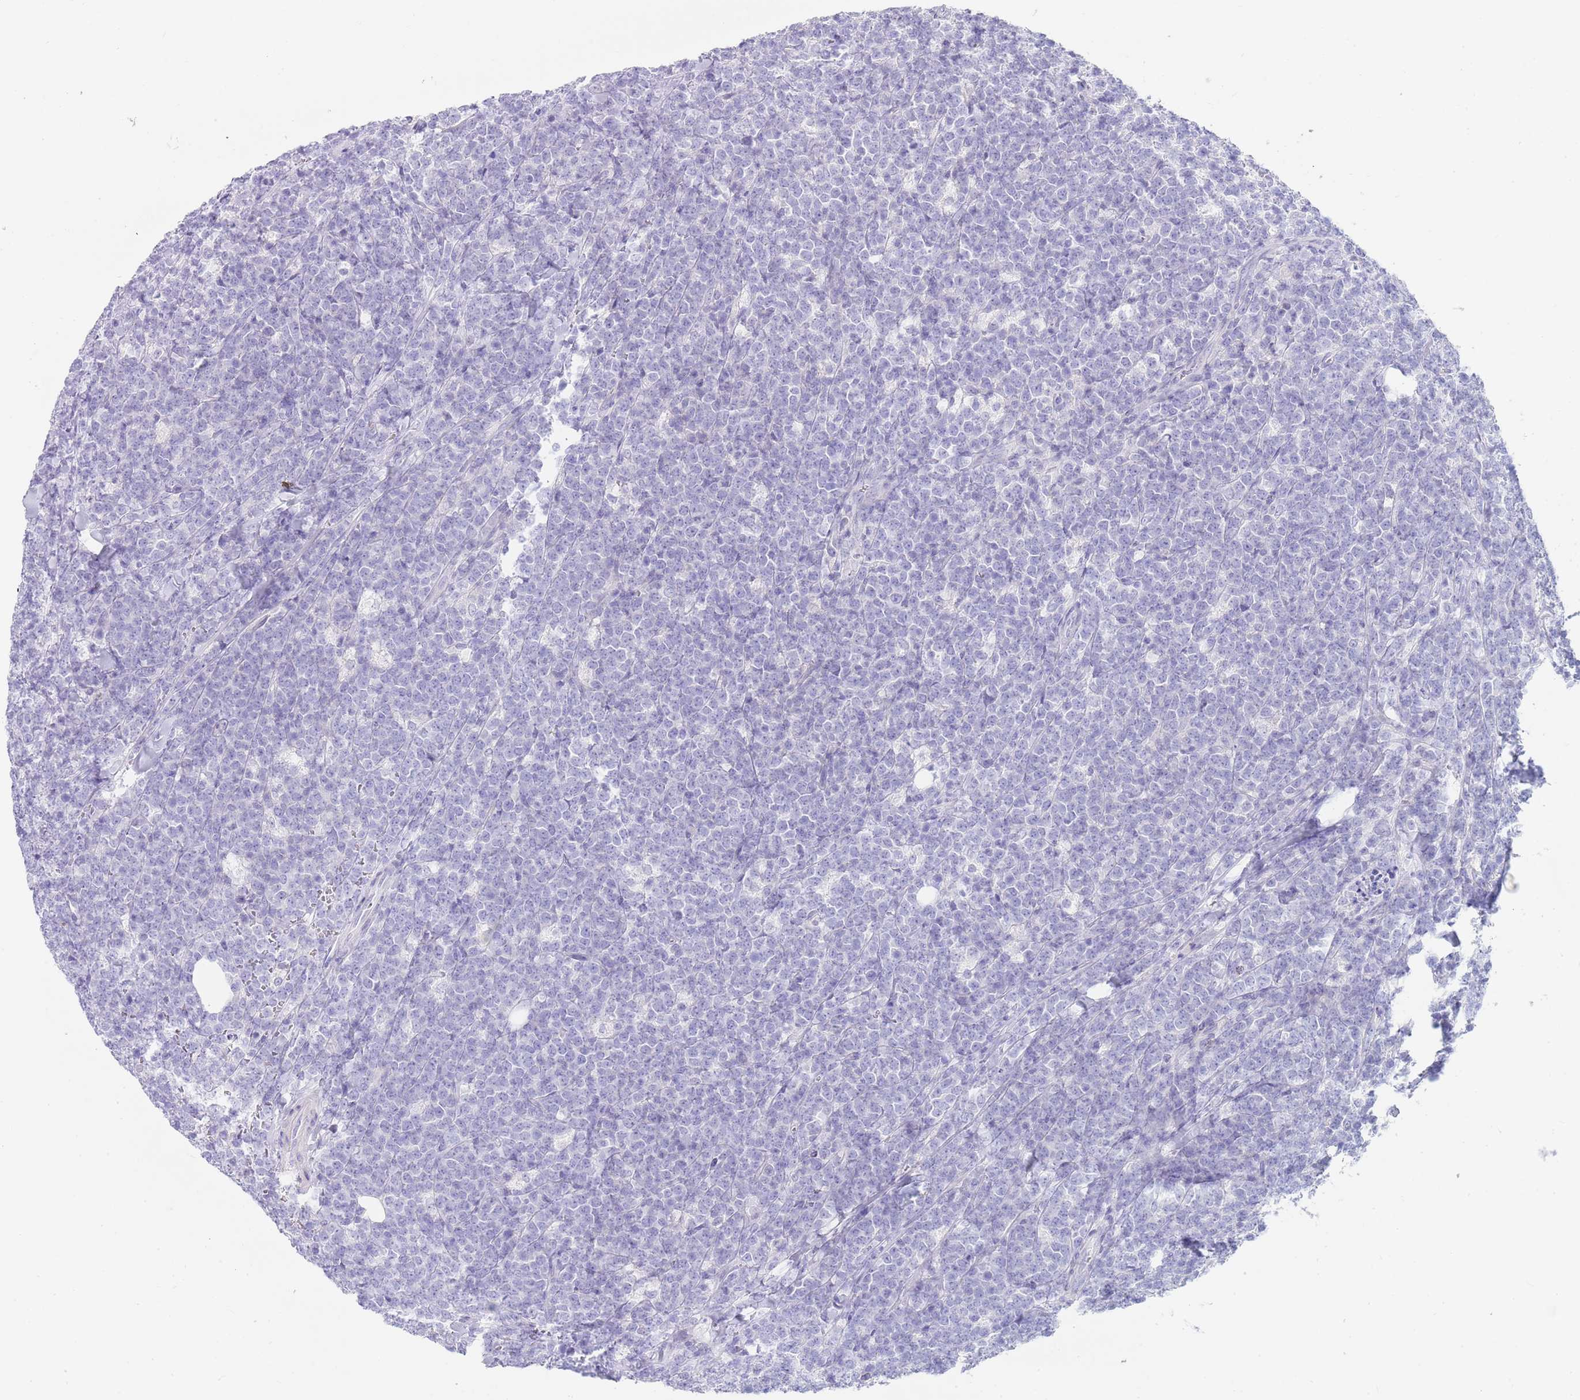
{"staining": {"intensity": "negative", "quantity": "none", "location": "none"}, "tissue": "lymphoma", "cell_type": "Tumor cells", "image_type": "cancer", "snomed": [{"axis": "morphology", "description": "Malignant lymphoma, non-Hodgkin's type, High grade"}, {"axis": "topography", "description": "Small intestine"}], "caption": "Immunohistochemical staining of human malignant lymphoma, non-Hodgkin's type (high-grade) shows no significant positivity in tumor cells.", "gene": "CPXM2", "patient": {"sex": "male", "age": 8}}